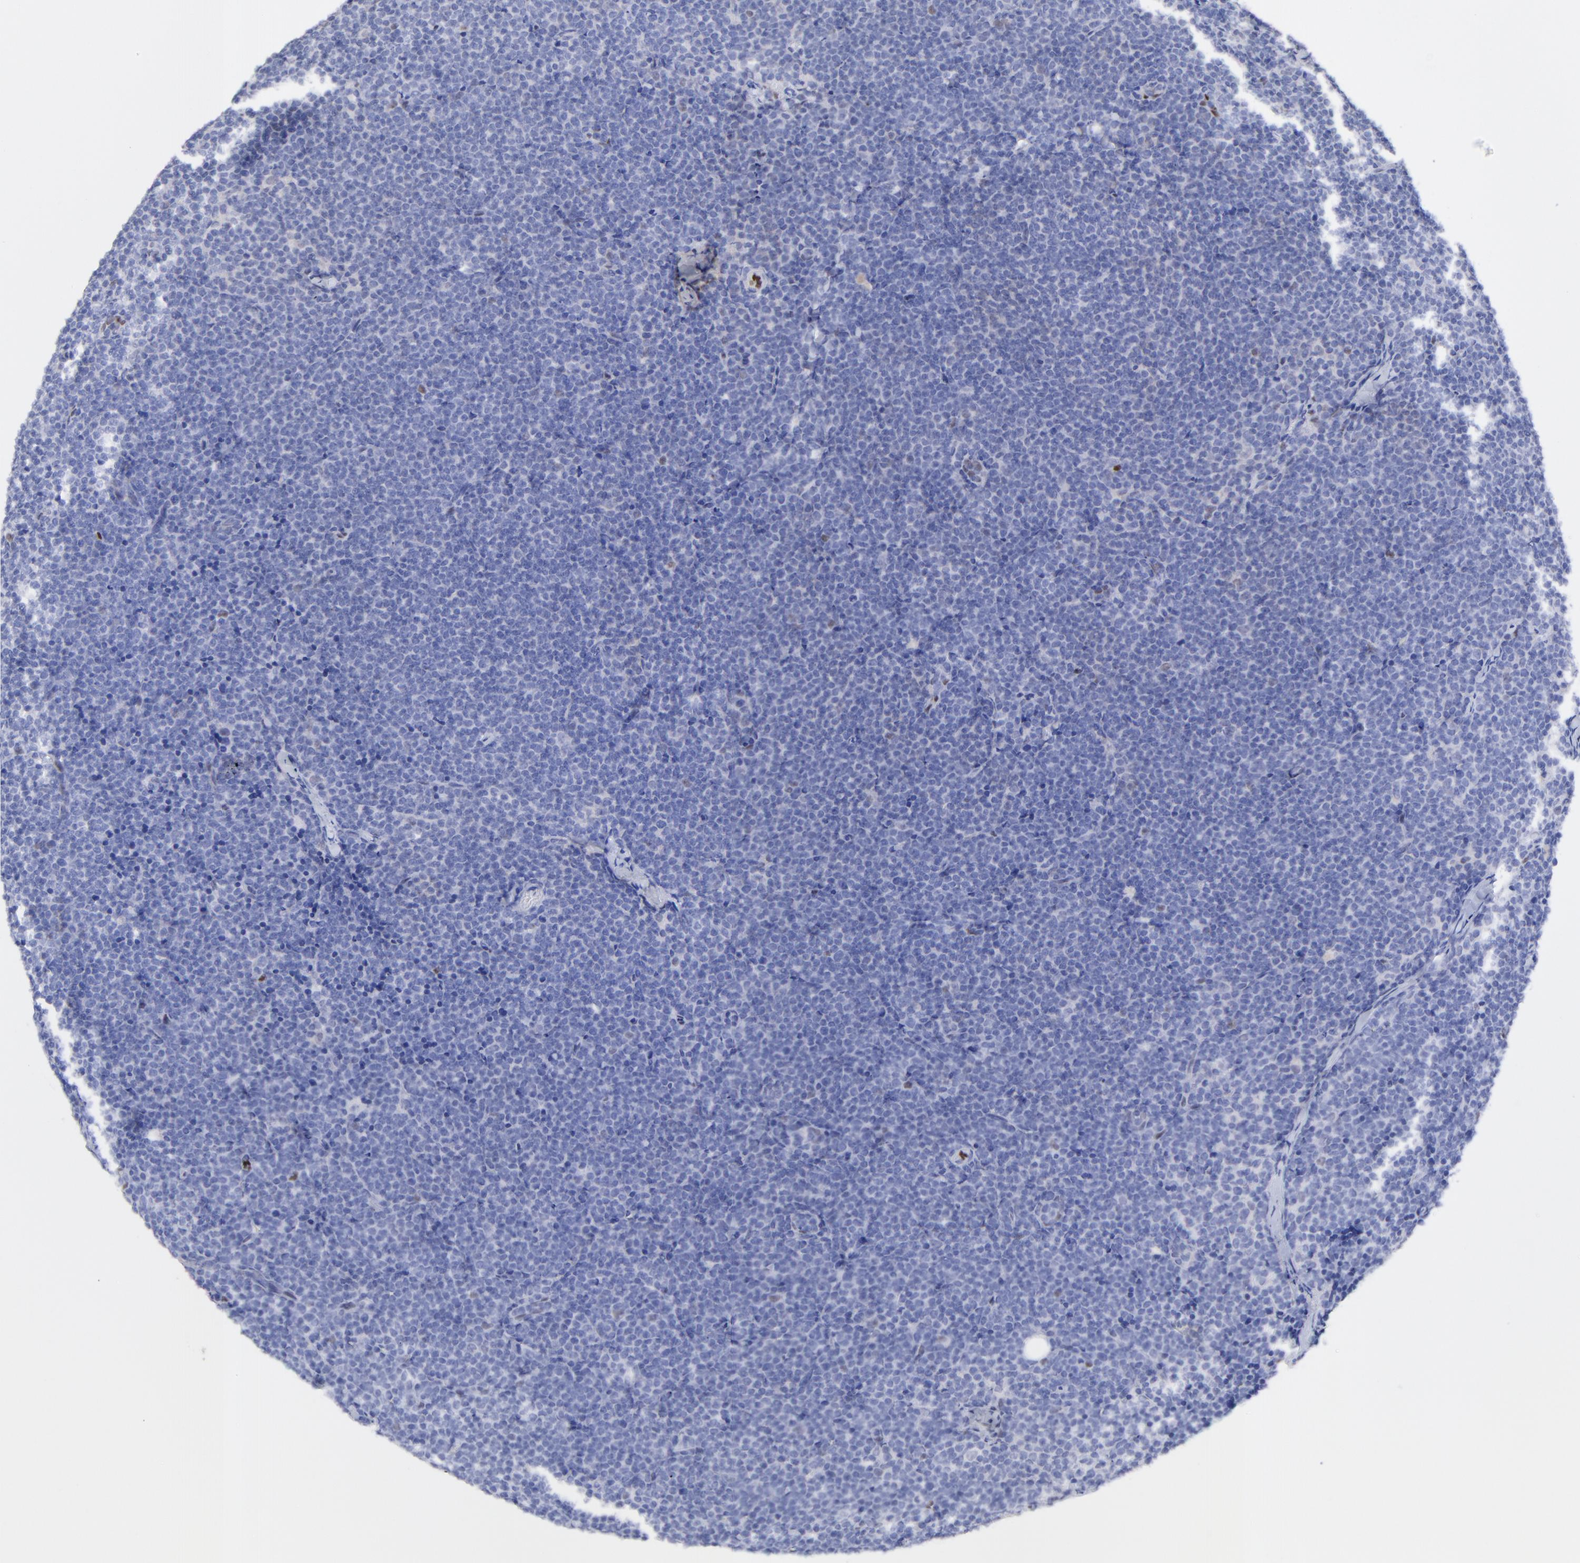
{"staining": {"intensity": "negative", "quantity": "none", "location": "none"}, "tissue": "lymphoma", "cell_type": "Tumor cells", "image_type": "cancer", "snomed": [{"axis": "morphology", "description": "Malignant lymphoma, non-Hodgkin's type, High grade"}, {"axis": "topography", "description": "Lymph node"}], "caption": "Protein analysis of lymphoma reveals no significant staining in tumor cells.", "gene": "KLF4", "patient": {"sex": "female", "age": 58}}